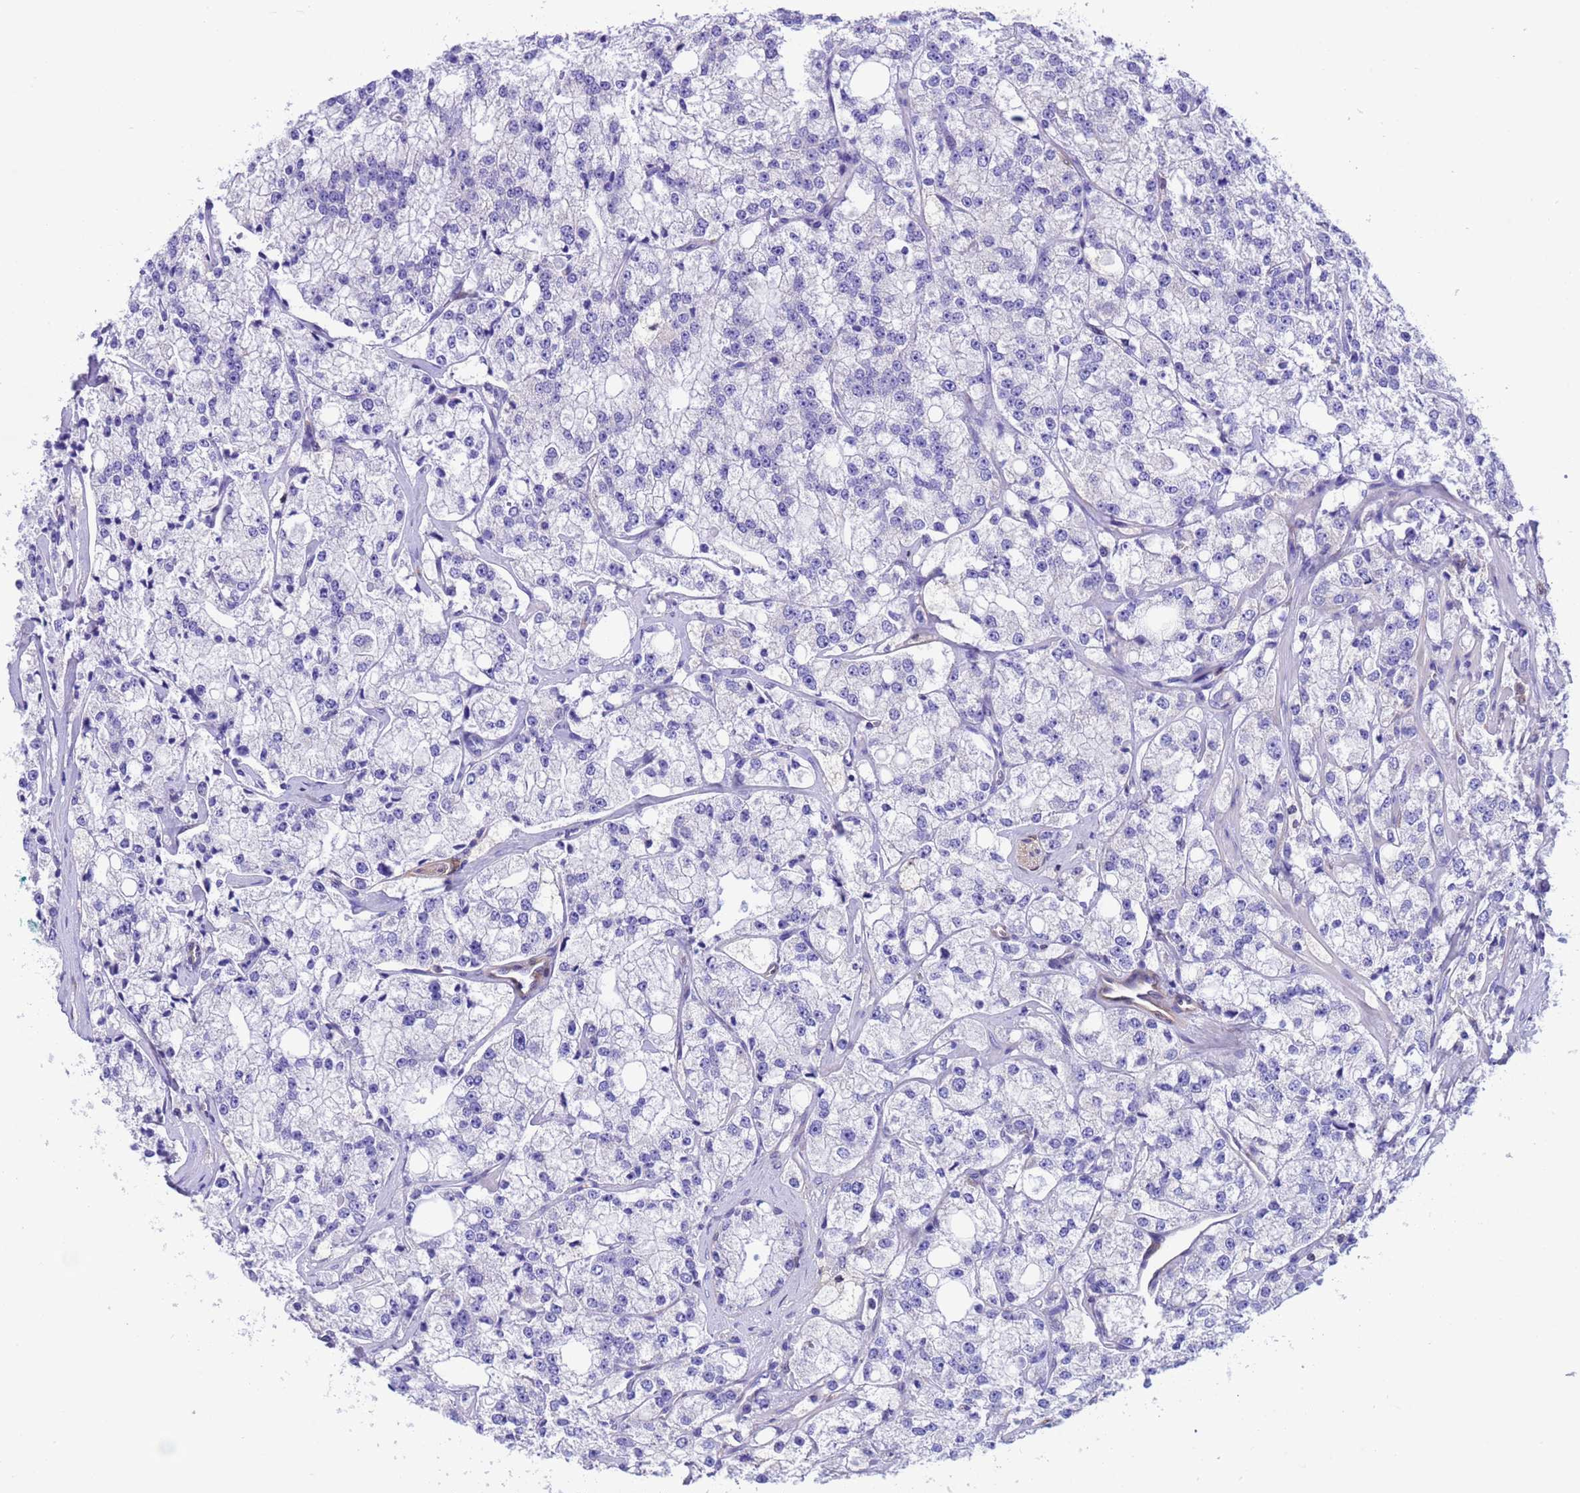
{"staining": {"intensity": "negative", "quantity": "none", "location": "none"}, "tissue": "prostate cancer", "cell_type": "Tumor cells", "image_type": "cancer", "snomed": [{"axis": "morphology", "description": "Adenocarcinoma, High grade"}, {"axis": "topography", "description": "Prostate"}], "caption": "Tumor cells are negative for brown protein staining in prostate cancer (high-grade adenocarcinoma).", "gene": "C6orf47", "patient": {"sex": "male", "age": 64}}